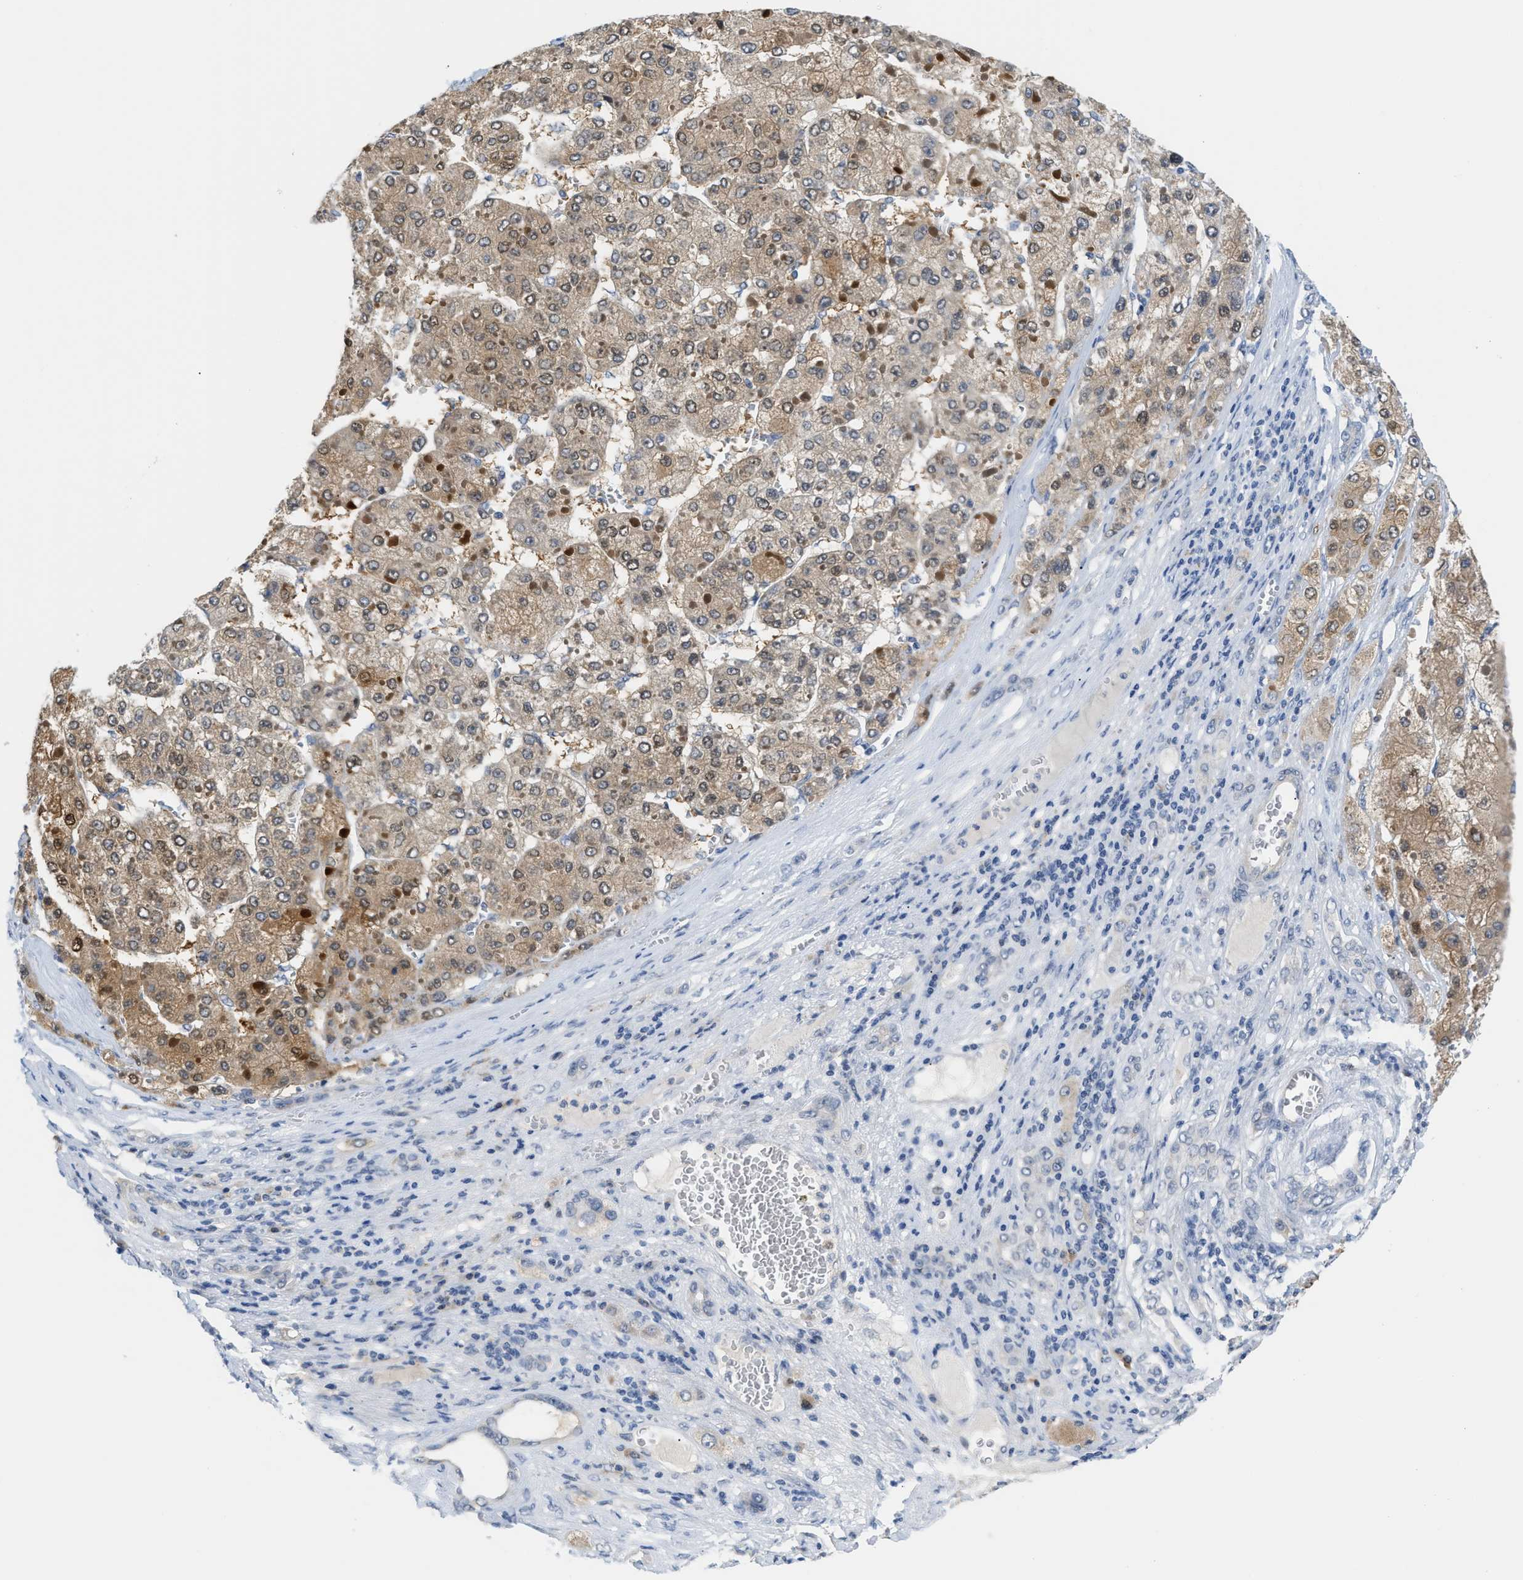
{"staining": {"intensity": "moderate", "quantity": "25%-75%", "location": "cytoplasmic/membranous,nuclear"}, "tissue": "liver cancer", "cell_type": "Tumor cells", "image_type": "cancer", "snomed": [{"axis": "morphology", "description": "Carcinoma, Hepatocellular, NOS"}, {"axis": "topography", "description": "Liver"}], "caption": "Immunohistochemistry (IHC) photomicrograph of neoplastic tissue: liver hepatocellular carcinoma stained using immunohistochemistry reveals medium levels of moderate protein expression localized specifically in the cytoplasmic/membranous and nuclear of tumor cells, appearing as a cytoplasmic/membranous and nuclear brown color.", "gene": "PSAT1", "patient": {"sex": "female", "age": 73}}